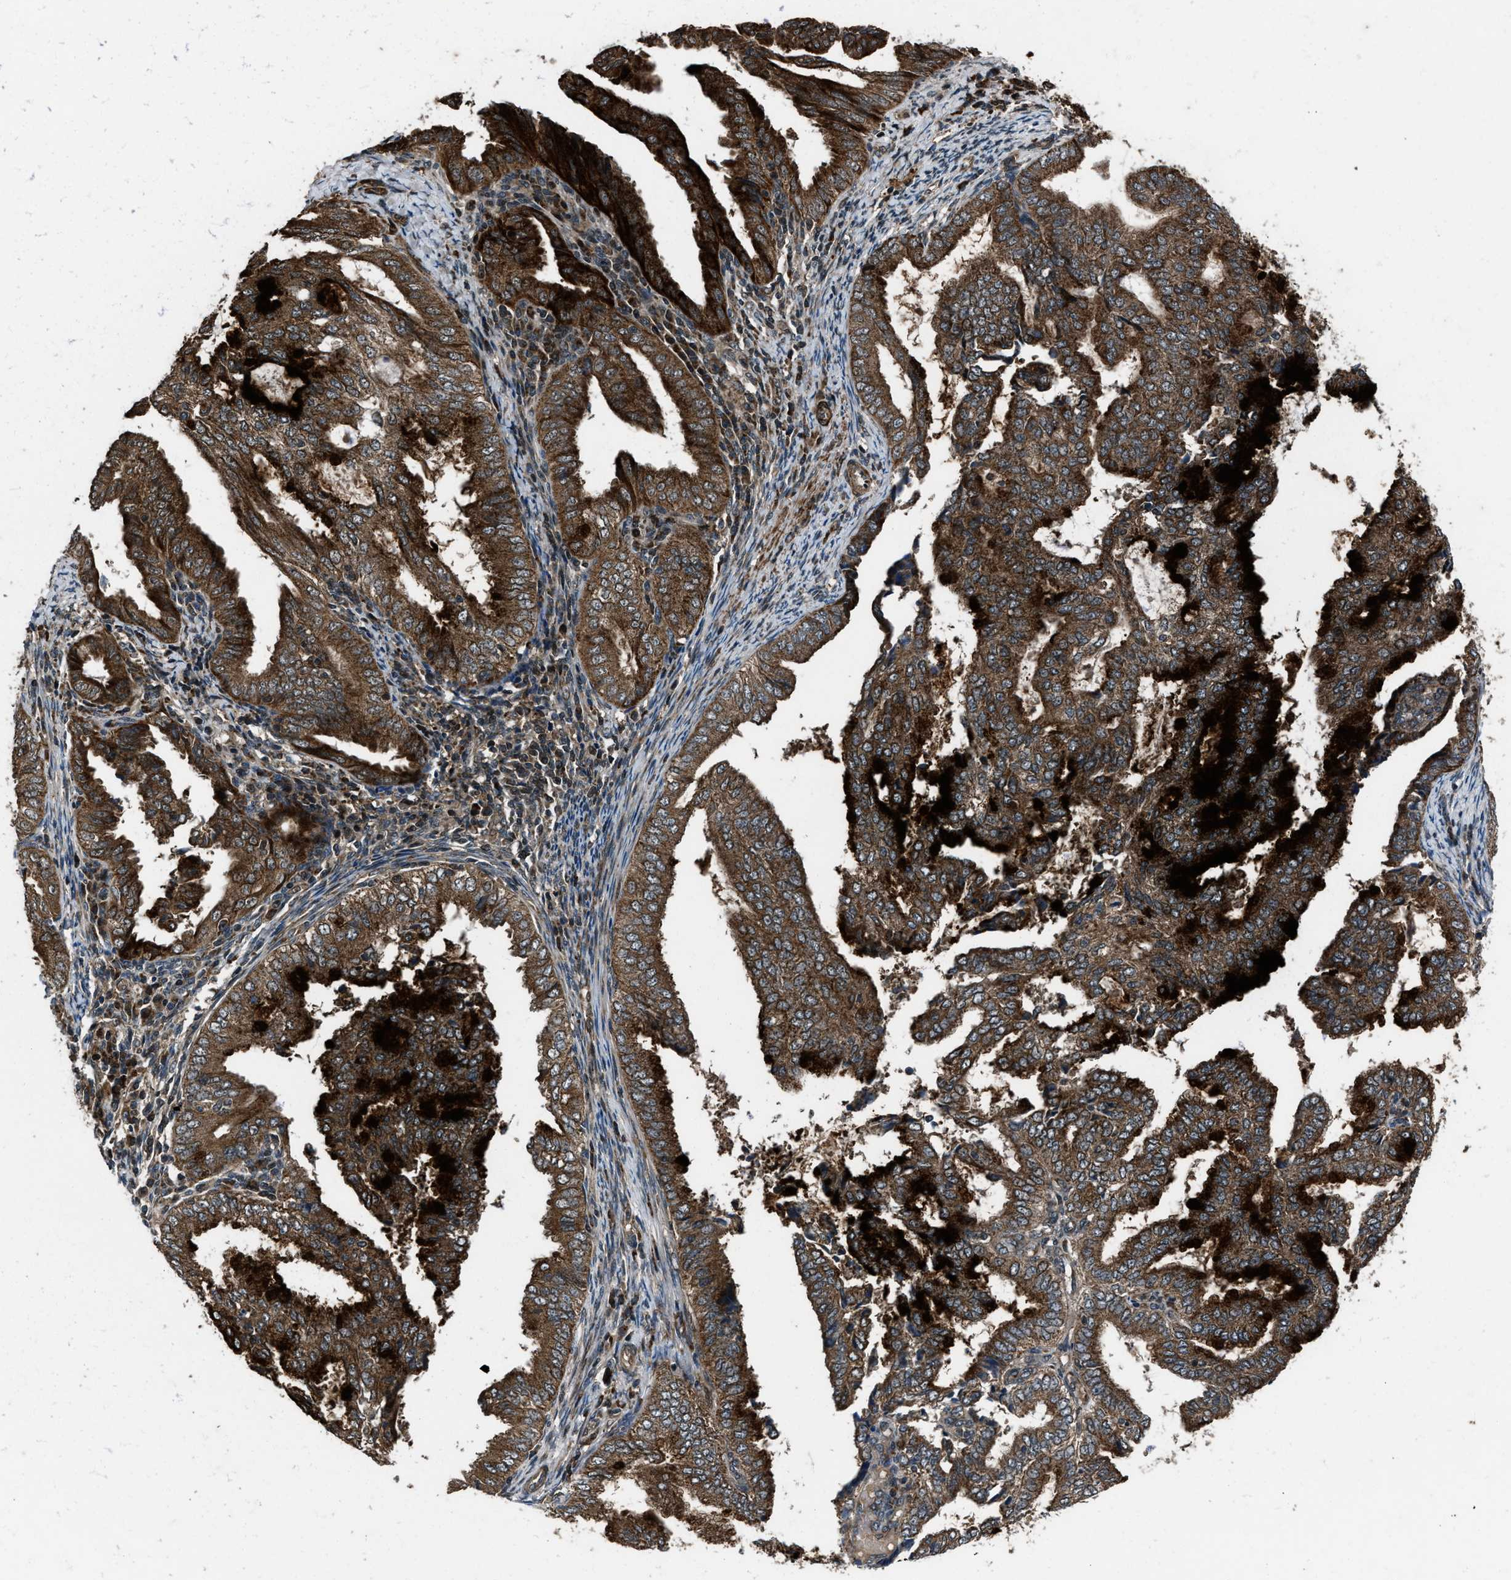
{"staining": {"intensity": "moderate", "quantity": ">75%", "location": "cytoplasmic/membranous"}, "tissue": "endometrial cancer", "cell_type": "Tumor cells", "image_type": "cancer", "snomed": [{"axis": "morphology", "description": "Adenocarcinoma, NOS"}, {"axis": "topography", "description": "Endometrium"}], "caption": "Immunohistochemistry (IHC) image of human adenocarcinoma (endometrial) stained for a protein (brown), which shows medium levels of moderate cytoplasmic/membranous positivity in about >75% of tumor cells.", "gene": "IRAK4", "patient": {"sex": "female", "age": 58}}